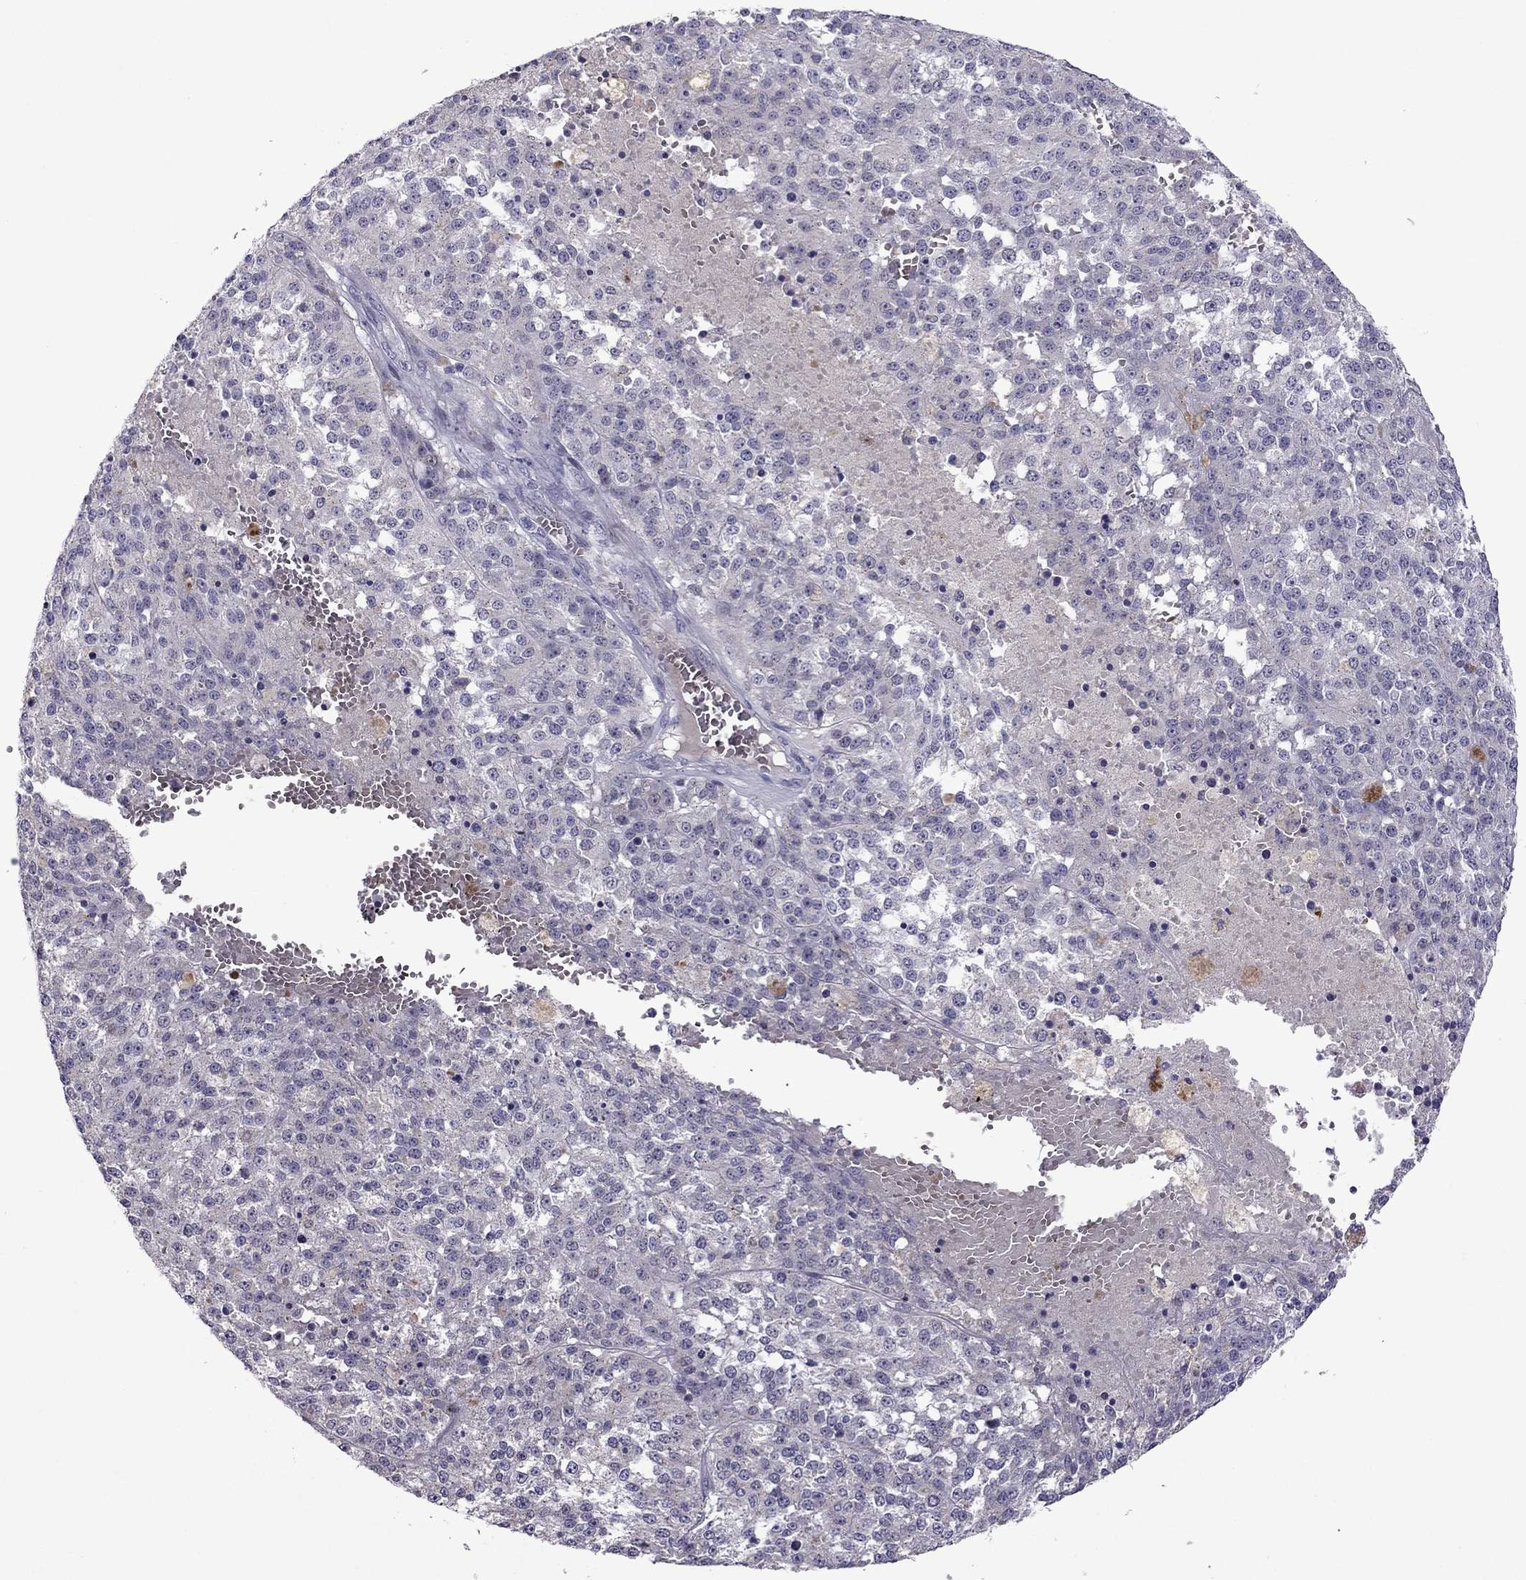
{"staining": {"intensity": "negative", "quantity": "none", "location": "none"}, "tissue": "melanoma", "cell_type": "Tumor cells", "image_type": "cancer", "snomed": [{"axis": "morphology", "description": "Malignant melanoma, Metastatic site"}, {"axis": "topography", "description": "Lymph node"}], "caption": "An IHC histopathology image of melanoma is shown. There is no staining in tumor cells of melanoma. (DAB (3,3'-diaminobenzidine) IHC, high magnification).", "gene": "MYBPH", "patient": {"sex": "female", "age": 64}}